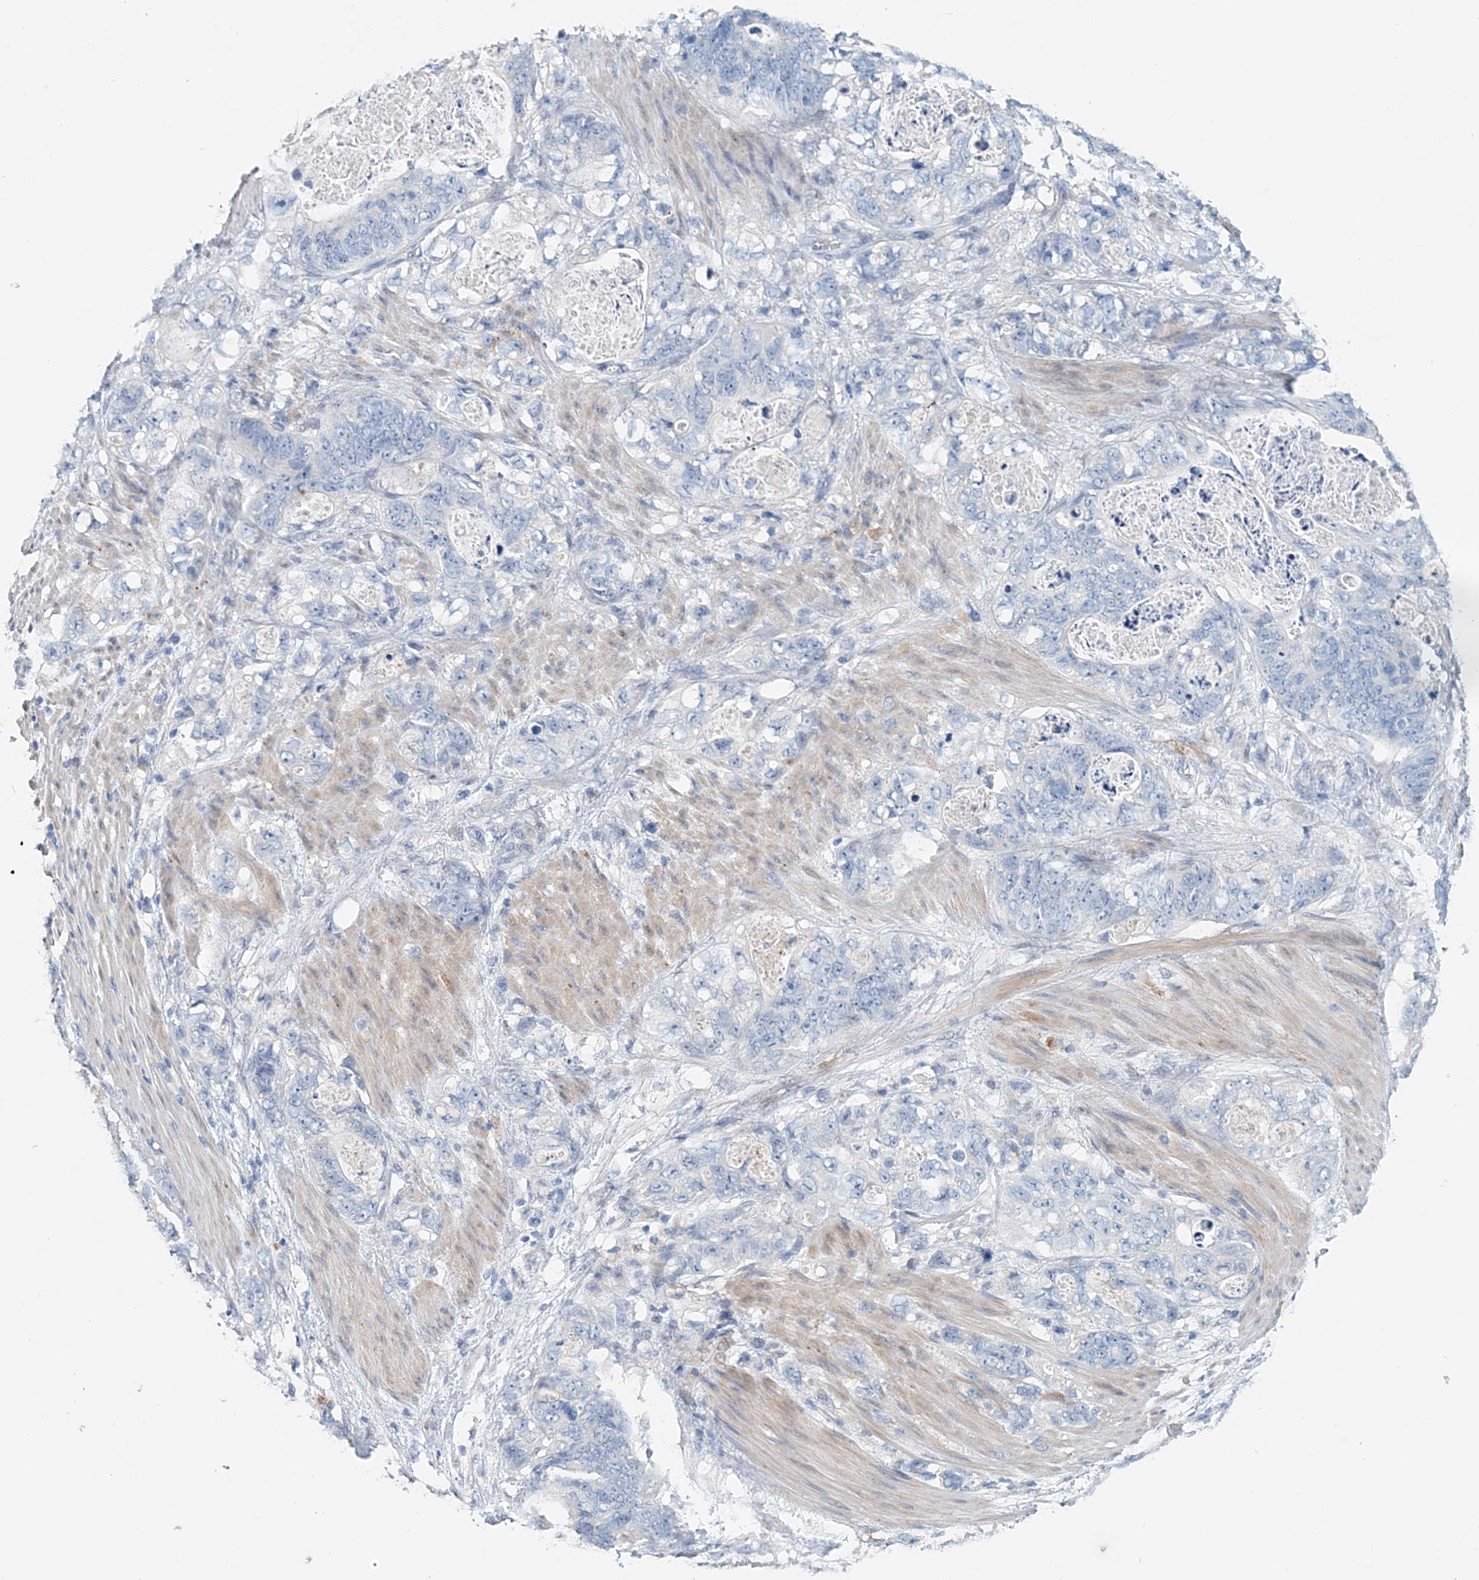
{"staining": {"intensity": "negative", "quantity": "none", "location": "none"}, "tissue": "stomach cancer", "cell_type": "Tumor cells", "image_type": "cancer", "snomed": [{"axis": "morphology", "description": "Normal tissue, NOS"}, {"axis": "morphology", "description": "Adenocarcinoma, NOS"}, {"axis": "topography", "description": "Stomach"}], "caption": "IHC of stomach cancer demonstrates no expression in tumor cells.", "gene": "PFN2", "patient": {"sex": "female", "age": 89}}